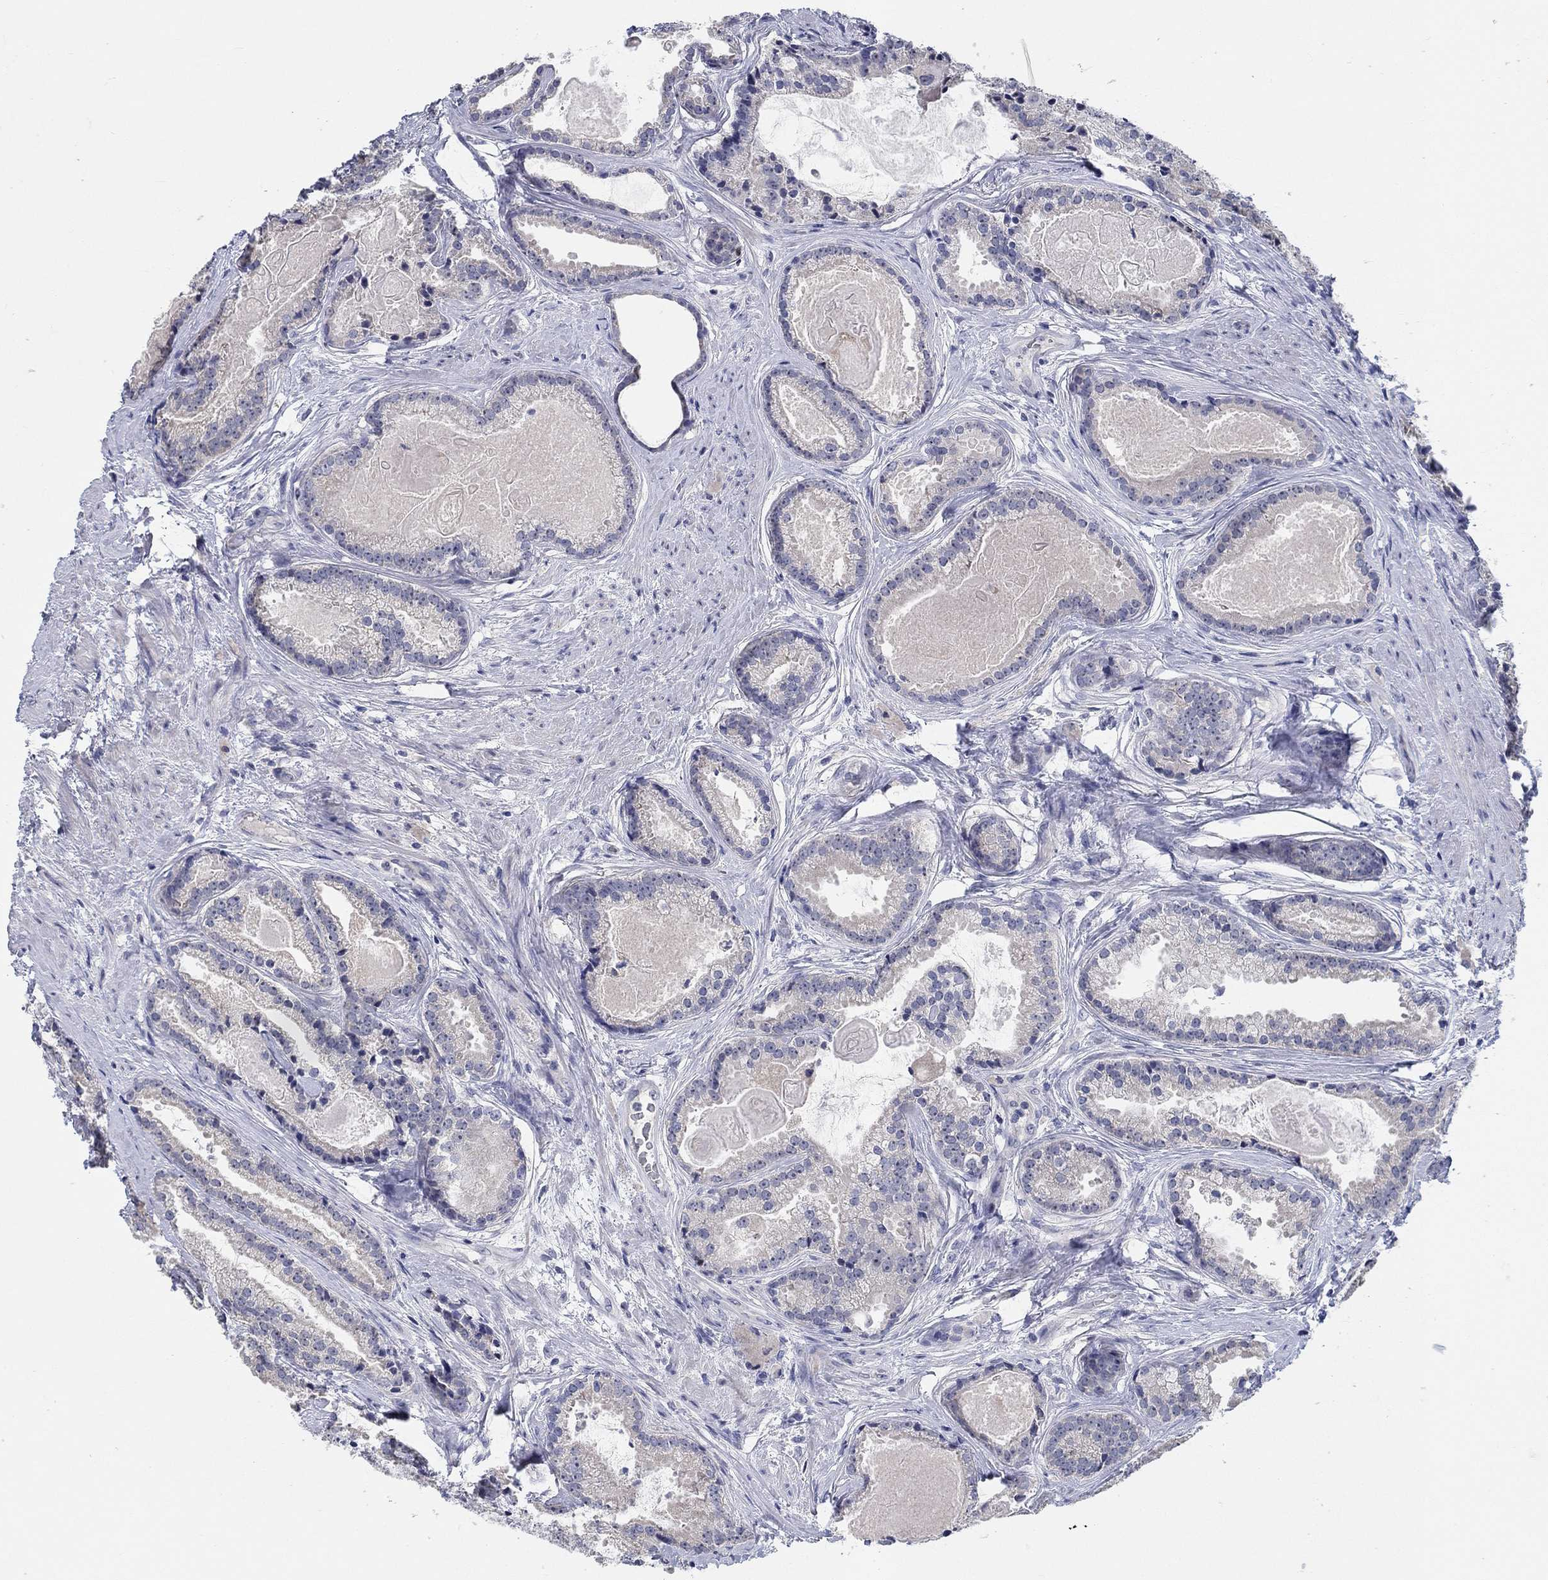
{"staining": {"intensity": "negative", "quantity": "none", "location": "none"}, "tissue": "prostate cancer", "cell_type": "Tumor cells", "image_type": "cancer", "snomed": [{"axis": "morphology", "description": "Adenocarcinoma, NOS"}, {"axis": "morphology", "description": "Adenocarcinoma, High grade"}, {"axis": "topography", "description": "Prostate"}], "caption": "Adenocarcinoma (high-grade) (prostate) was stained to show a protein in brown. There is no significant staining in tumor cells.", "gene": "SMIM18", "patient": {"sex": "male", "age": 64}}